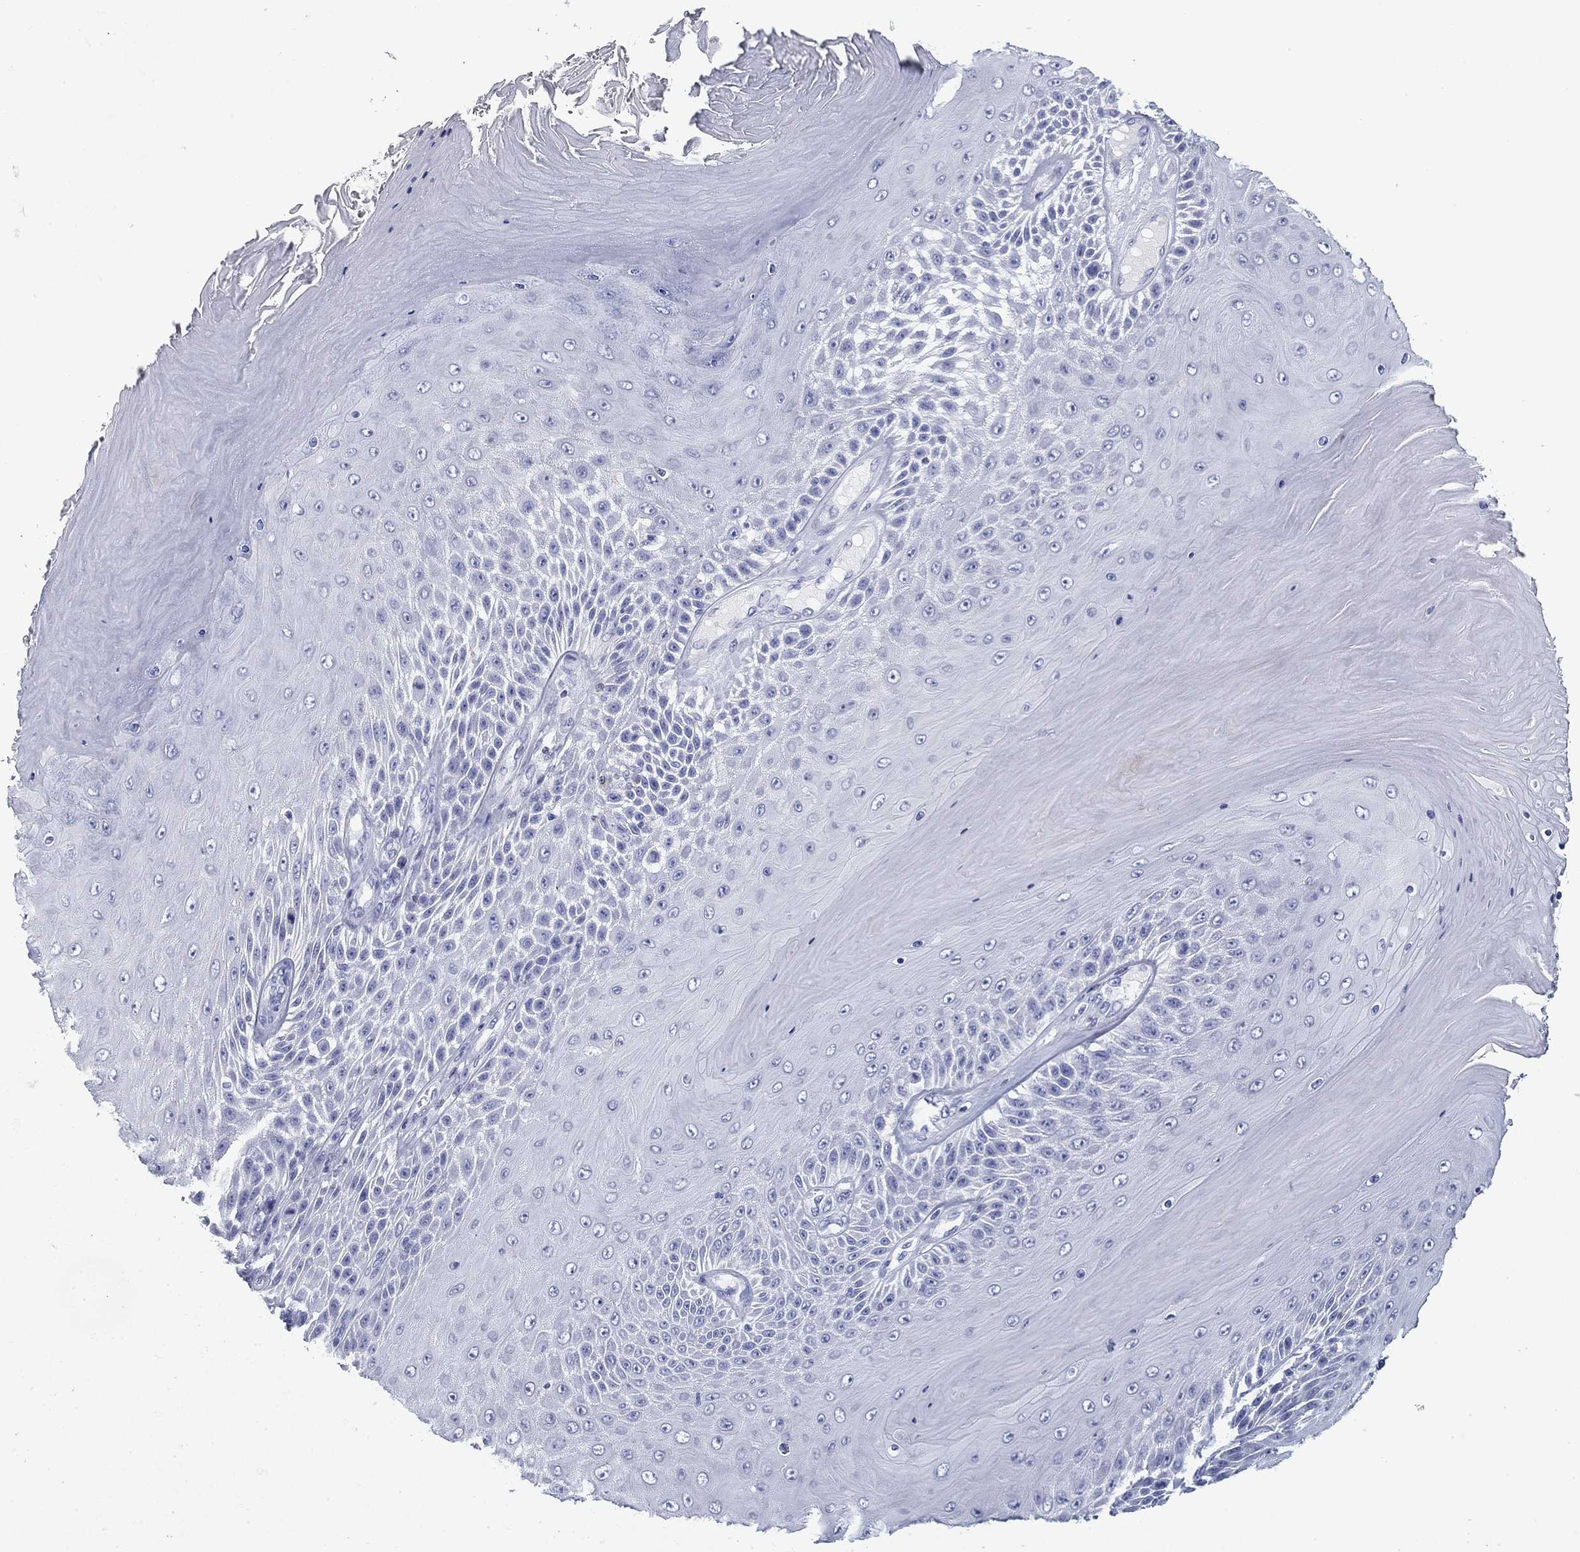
{"staining": {"intensity": "negative", "quantity": "none", "location": "none"}, "tissue": "skin cancer", "cell_type": "Tumor cells", "image_type": "cancer", "snomed": [{"axis": "morphology", "description": "Squamous cell carcinoma, NOS"}, {"axis": "topography", "description": "Skin"}], "caption": "This histopathology image is of skin cancer (squamous cell carcinoma) stained with immunohistochemistry to label a protein in brown with the nuclei are counter-stained blue. There is no positivity in tumor cells. The staining was performed using DAB to visualize the protein expression in brown, while the nuclei were stained in blue with hematoxylin (Magnification: 20x).", "gene": "CD79B", "patient": {"sex": "male", "age": 62}}